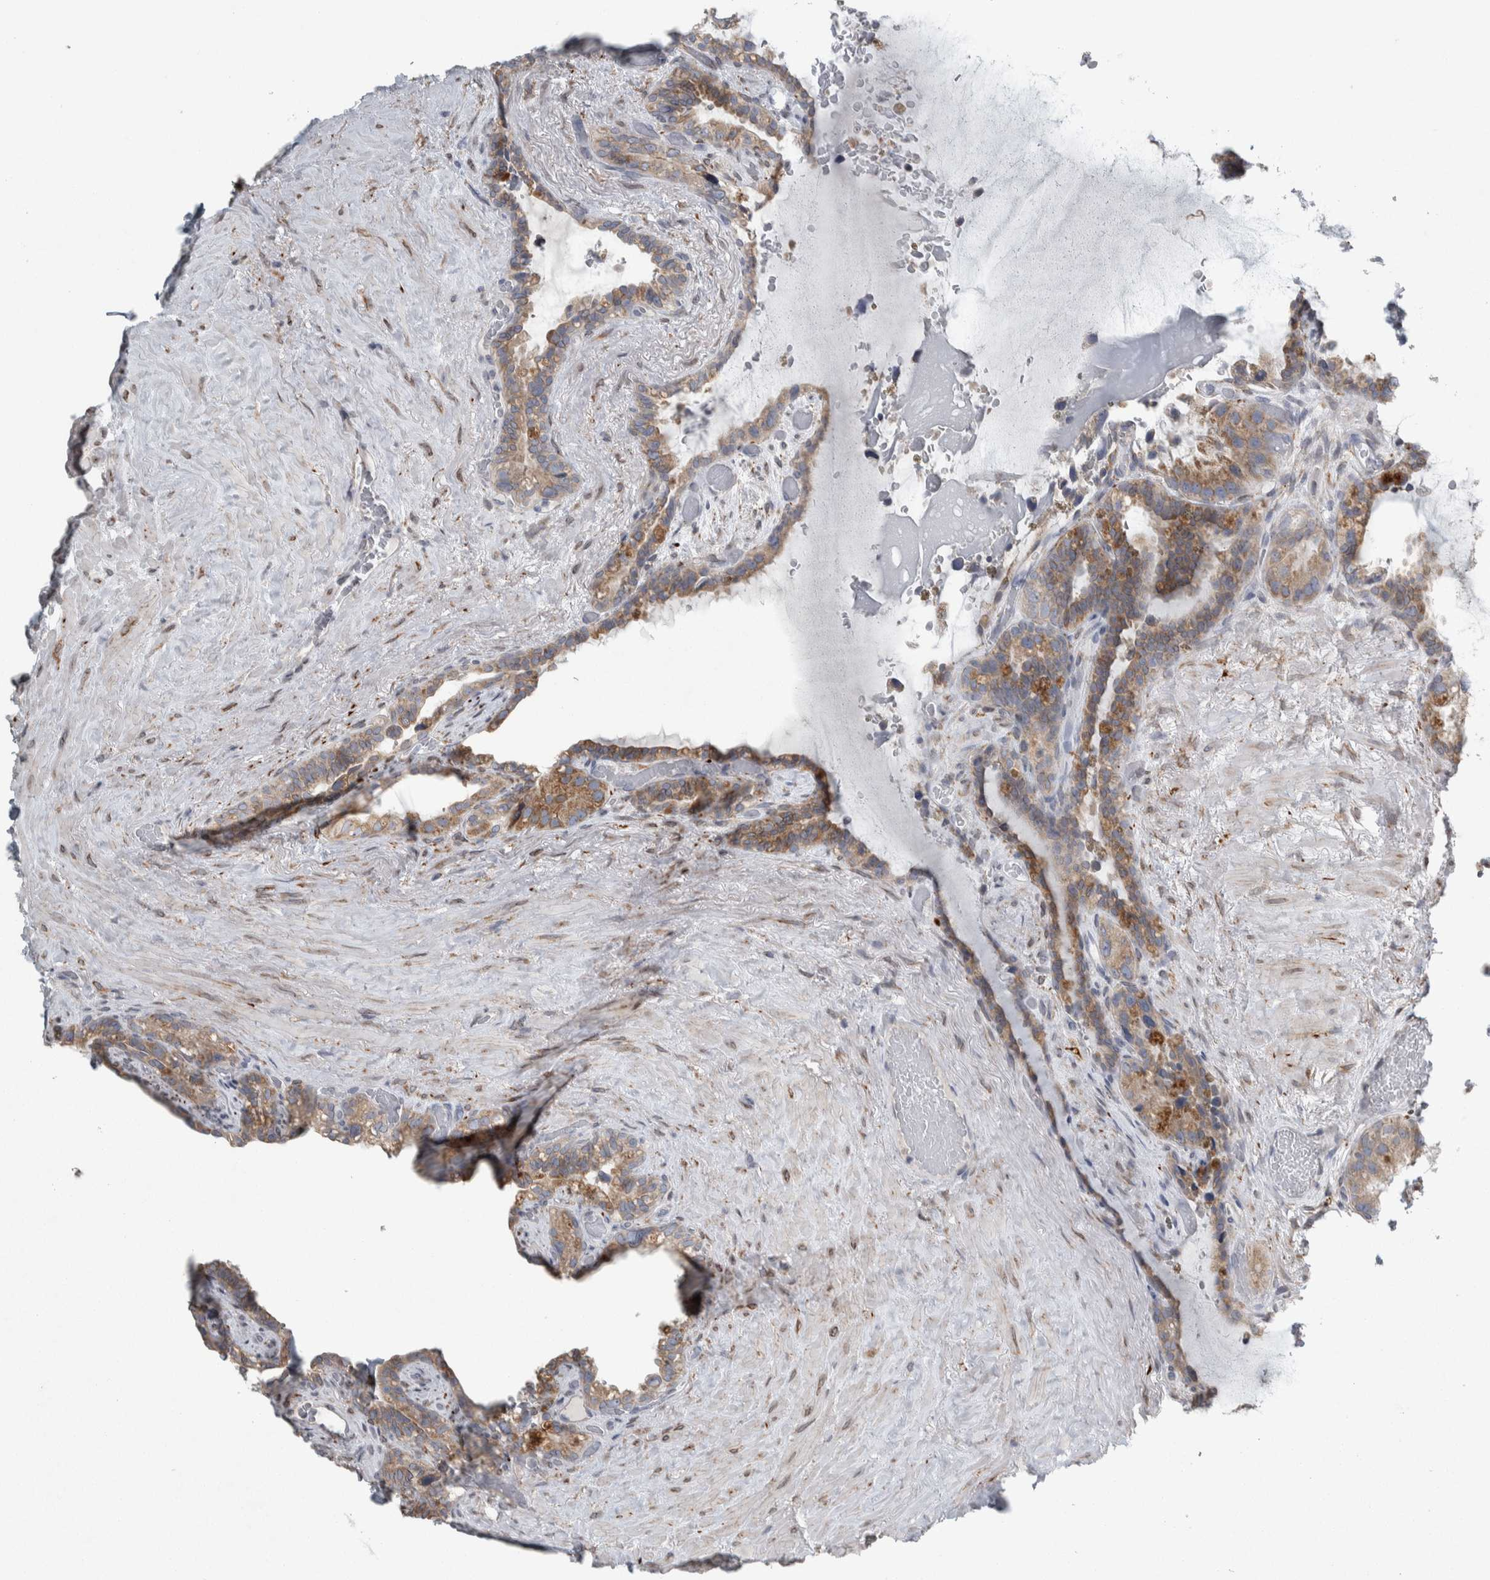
{"staining": {"intensity": "moderate", "quantity": "25%-75%", "location": "cytoplasmic/membranous"}, "tissue": "seminal vesicle", "cell_type": "Glandular cells", "image_type": "normal", "snomed": [{"axis": "morphology", "description": "Normal tissue, NOS"}, {"axis": "topography", "description": "Seminal veicle"}], "caption": "Benign seminal vesicle demonstrates moderate cytoplasmic/membranous expression in approximately 25%-75% of glandular cells, visualized by immunohistochemistry.", "gene": "SIGMAR1", "patient": {"sex": "male", "age": 80}}